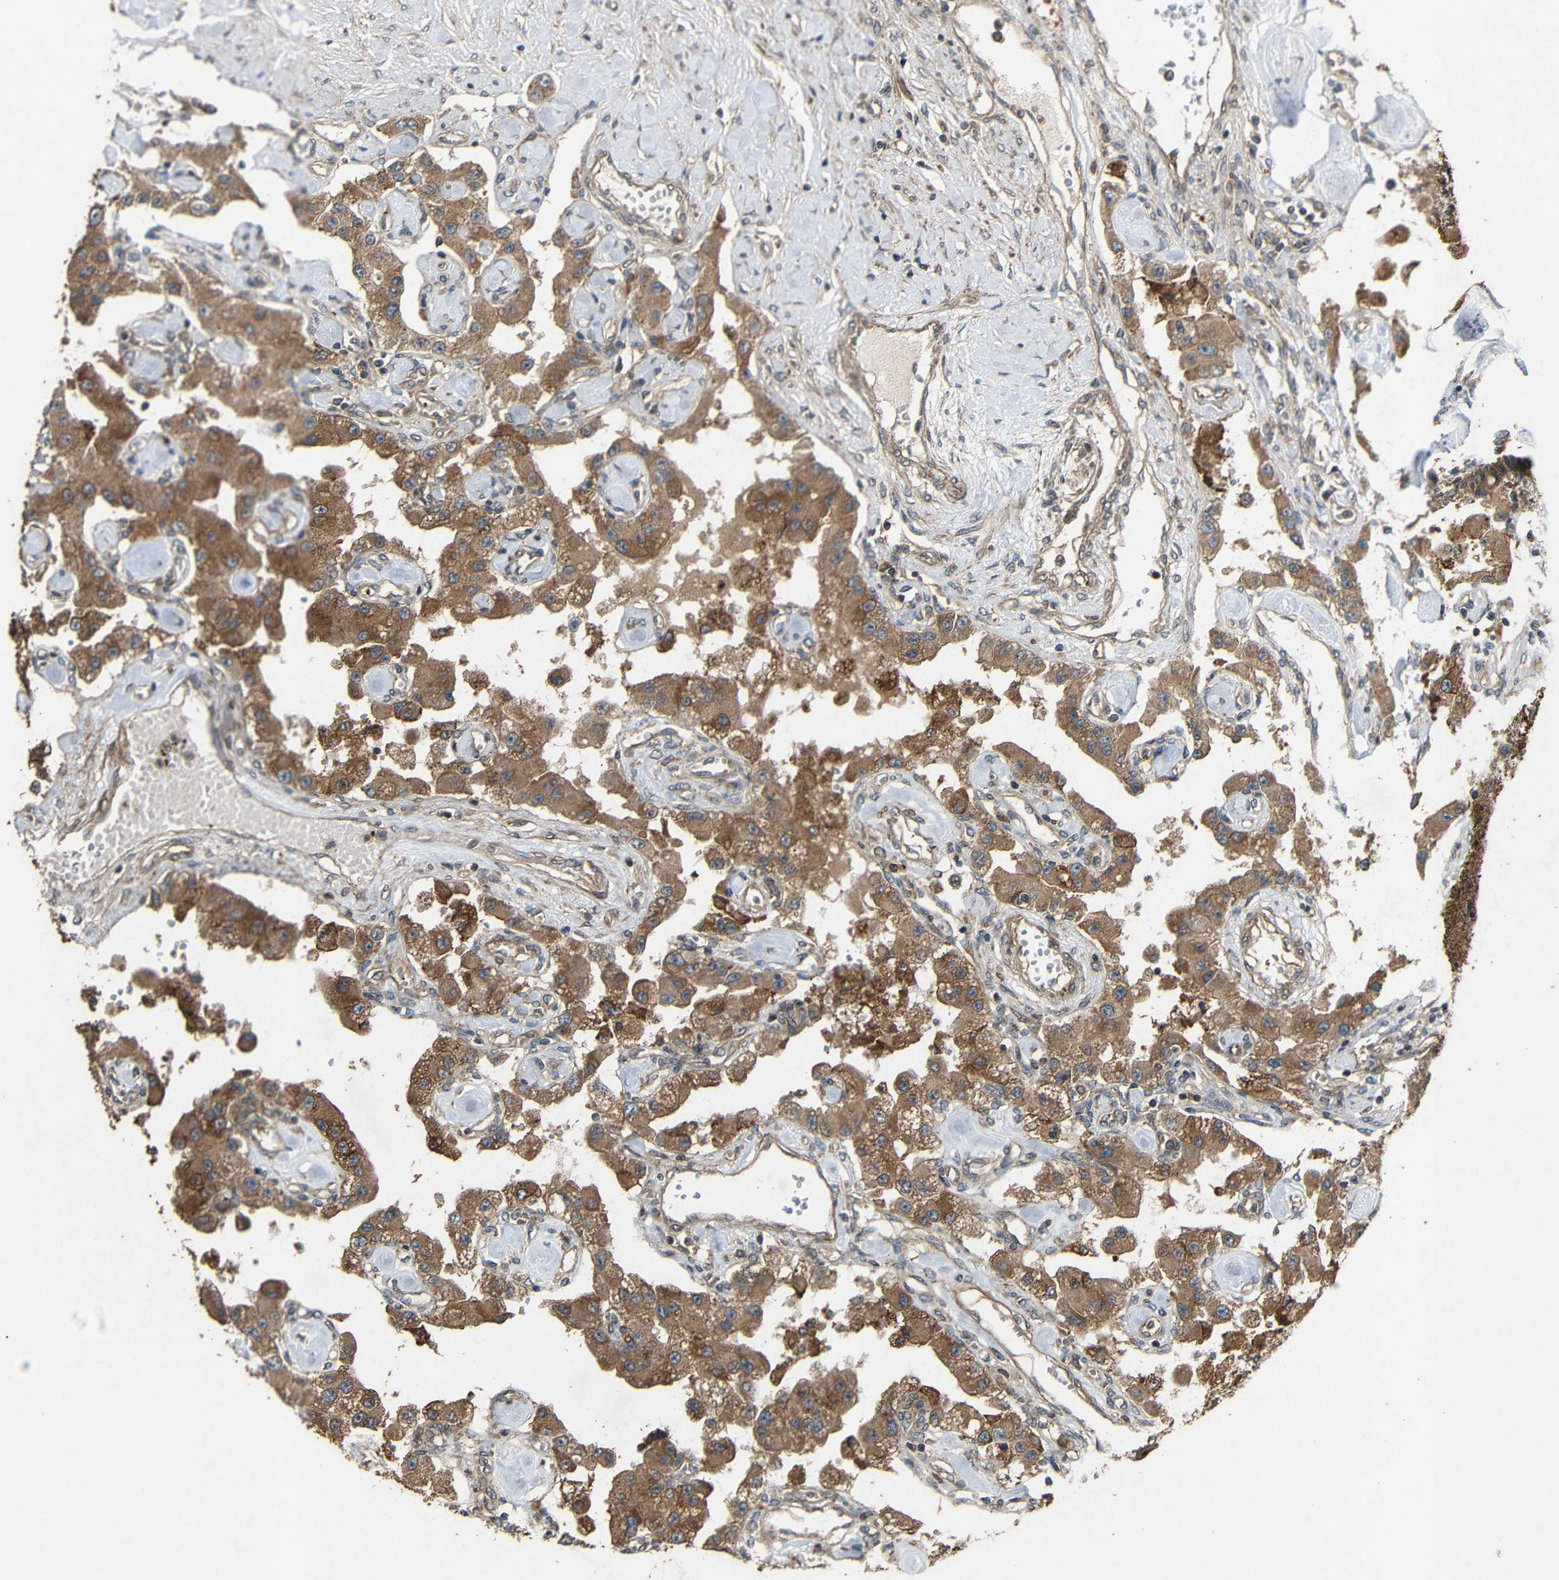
{"staining": {"intensity": "moderate", "quantity": ">75%", "location": "cytoplasmic/membranous"}, "tissue": "carcinoid", "cell_type": "Tumor cells", "image_type": "cancer", "snomed": [{"axis": "morphology", "description": "Carcinoid, malignant, NOS"}, {"axis": "topography", "description": "Pancreas"}], "caption": "IHC of carcinoid reveals medium levels of moderate cytoplasmic/membranous positivity in approximately >75% of tumor cells.", "gene": "EIF2S1", "patient": {"sex": "male", "age": 41}}